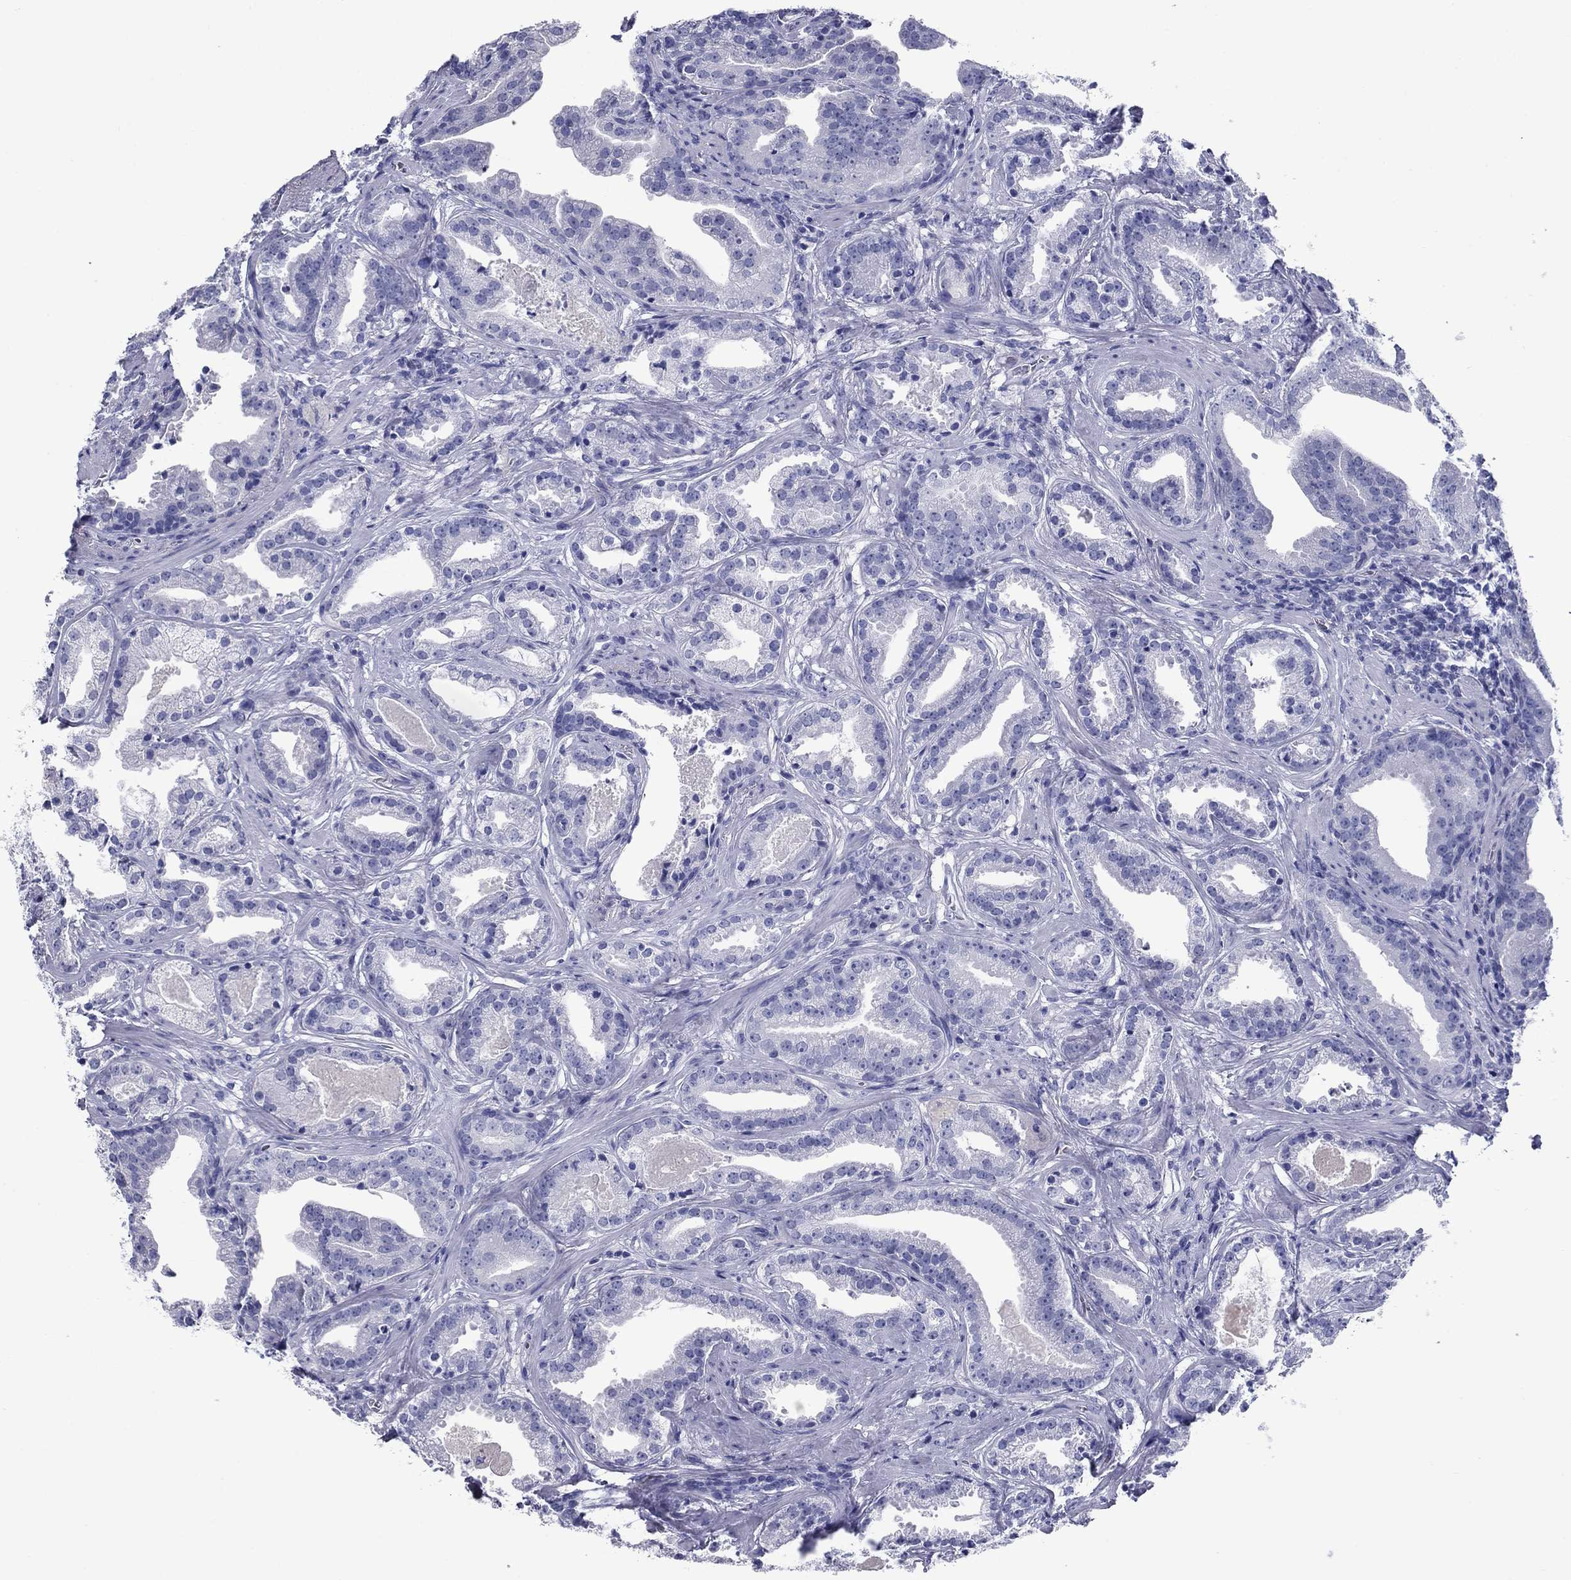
{"staining": {"intensity": "negative", "quantity": "none", "location": "none"}, "tissue": "prostate cancer", "cell_type": "Tumor cells", "image_type": "cancer", "snomed": [{"axis": "morphology", "description": "Adenocarcinoma, NOS"}, {"axis": "morphology", "description": "Adenocarcinoma, High grade"}, {"axis": "topography", "description": "Prostate"}], "caption": "High magnification brightfield microscopy of adenocarcinoma (high-grade) (prostate) stained with DAB (brown) and counterstained with hematoxylin (blue): tumor cells show no significant staining.", "gene": "NPPA", "patient": {"sex": "male", "age": 64}}